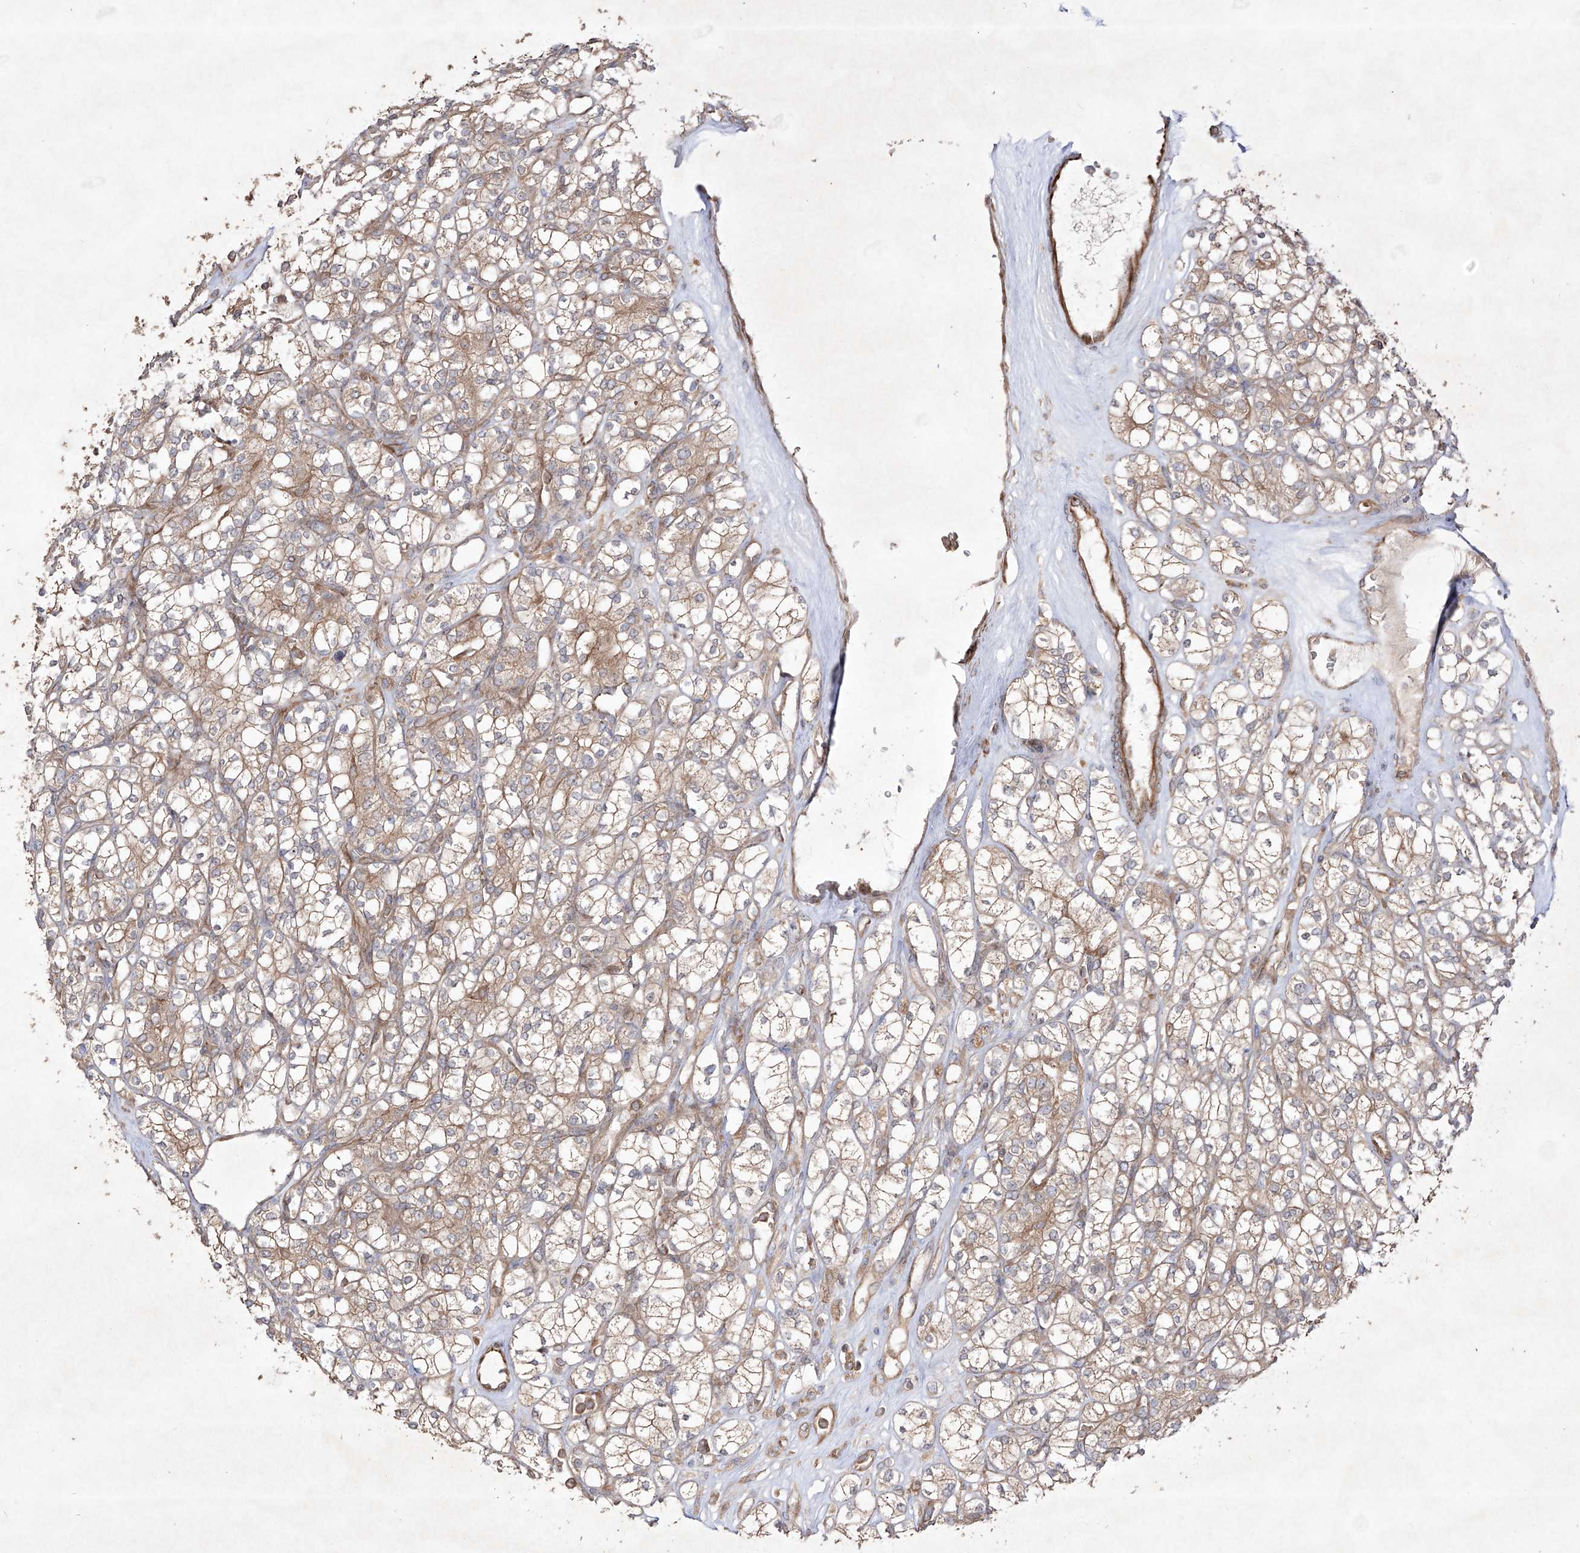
{"staining": {"intensity": "weak", "quantity": ">75%", "location": "cytoplasmic/membranous"}, "tissue": "renal cancer", "cell_type": "Tumor cells", "image_type": "cancer", "snomed": [{"axis": "morphology", "description": "Adenocarcinoma, NOS"}, {"axis": "topography", "description": "Kidney"}], "caption": "DAB (3,3'-diaminobenzidine) immunohistochemical staining of adenocarcinoma (renal) exhibits weak cytoplasmic/membranous protein expression in approximately >75% of tumor cells.", "gene": "YKT6", "patient": {"sex": "male", "age": 77}}